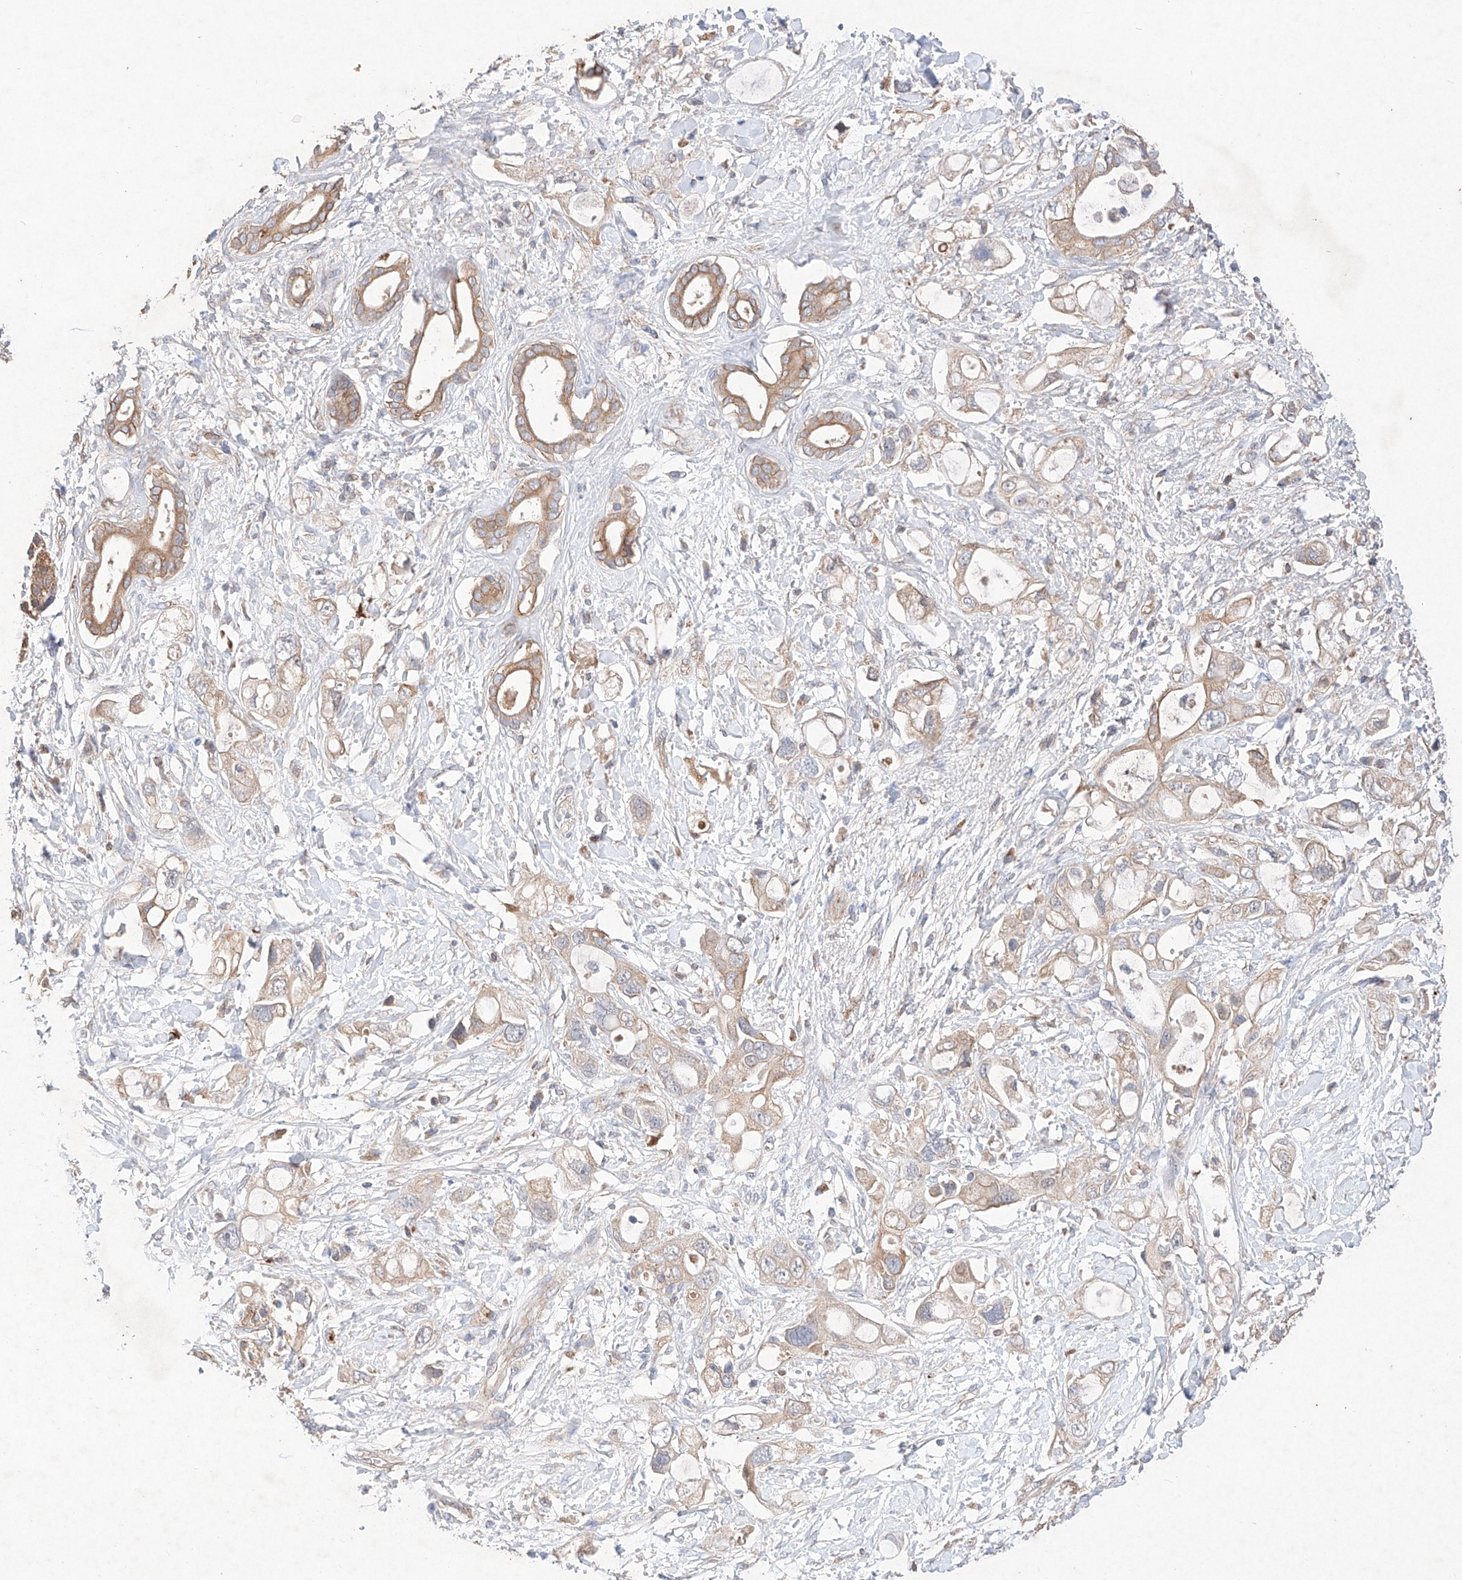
{"staining": {"intensity": "moderate", "quantity": ">75%", "location": "cytoplasmic/membranous"}, "tissue": "pancreatic cancer", "cell_type": "Tumor cells", "image_type": "cancer", "snomed": [{"axis": "morphology", "description": "Adenocarcinoma, NOS"}, {"axis": "topography", "description": "Pancreas"}], "caption": "IHC micrograph of neoplastic tissue: adenocarcinoma (pancreatic) stained using immunohistochemistry (IHC) reveals medium levels of moderate protein expression localized specifically in the cytoplasmic/membranous of tumor cells, appearing as a cytoplasmic/membranous brown color.", "gene": "C6orf62", "patient": {"sex": "female", "age": 56}}